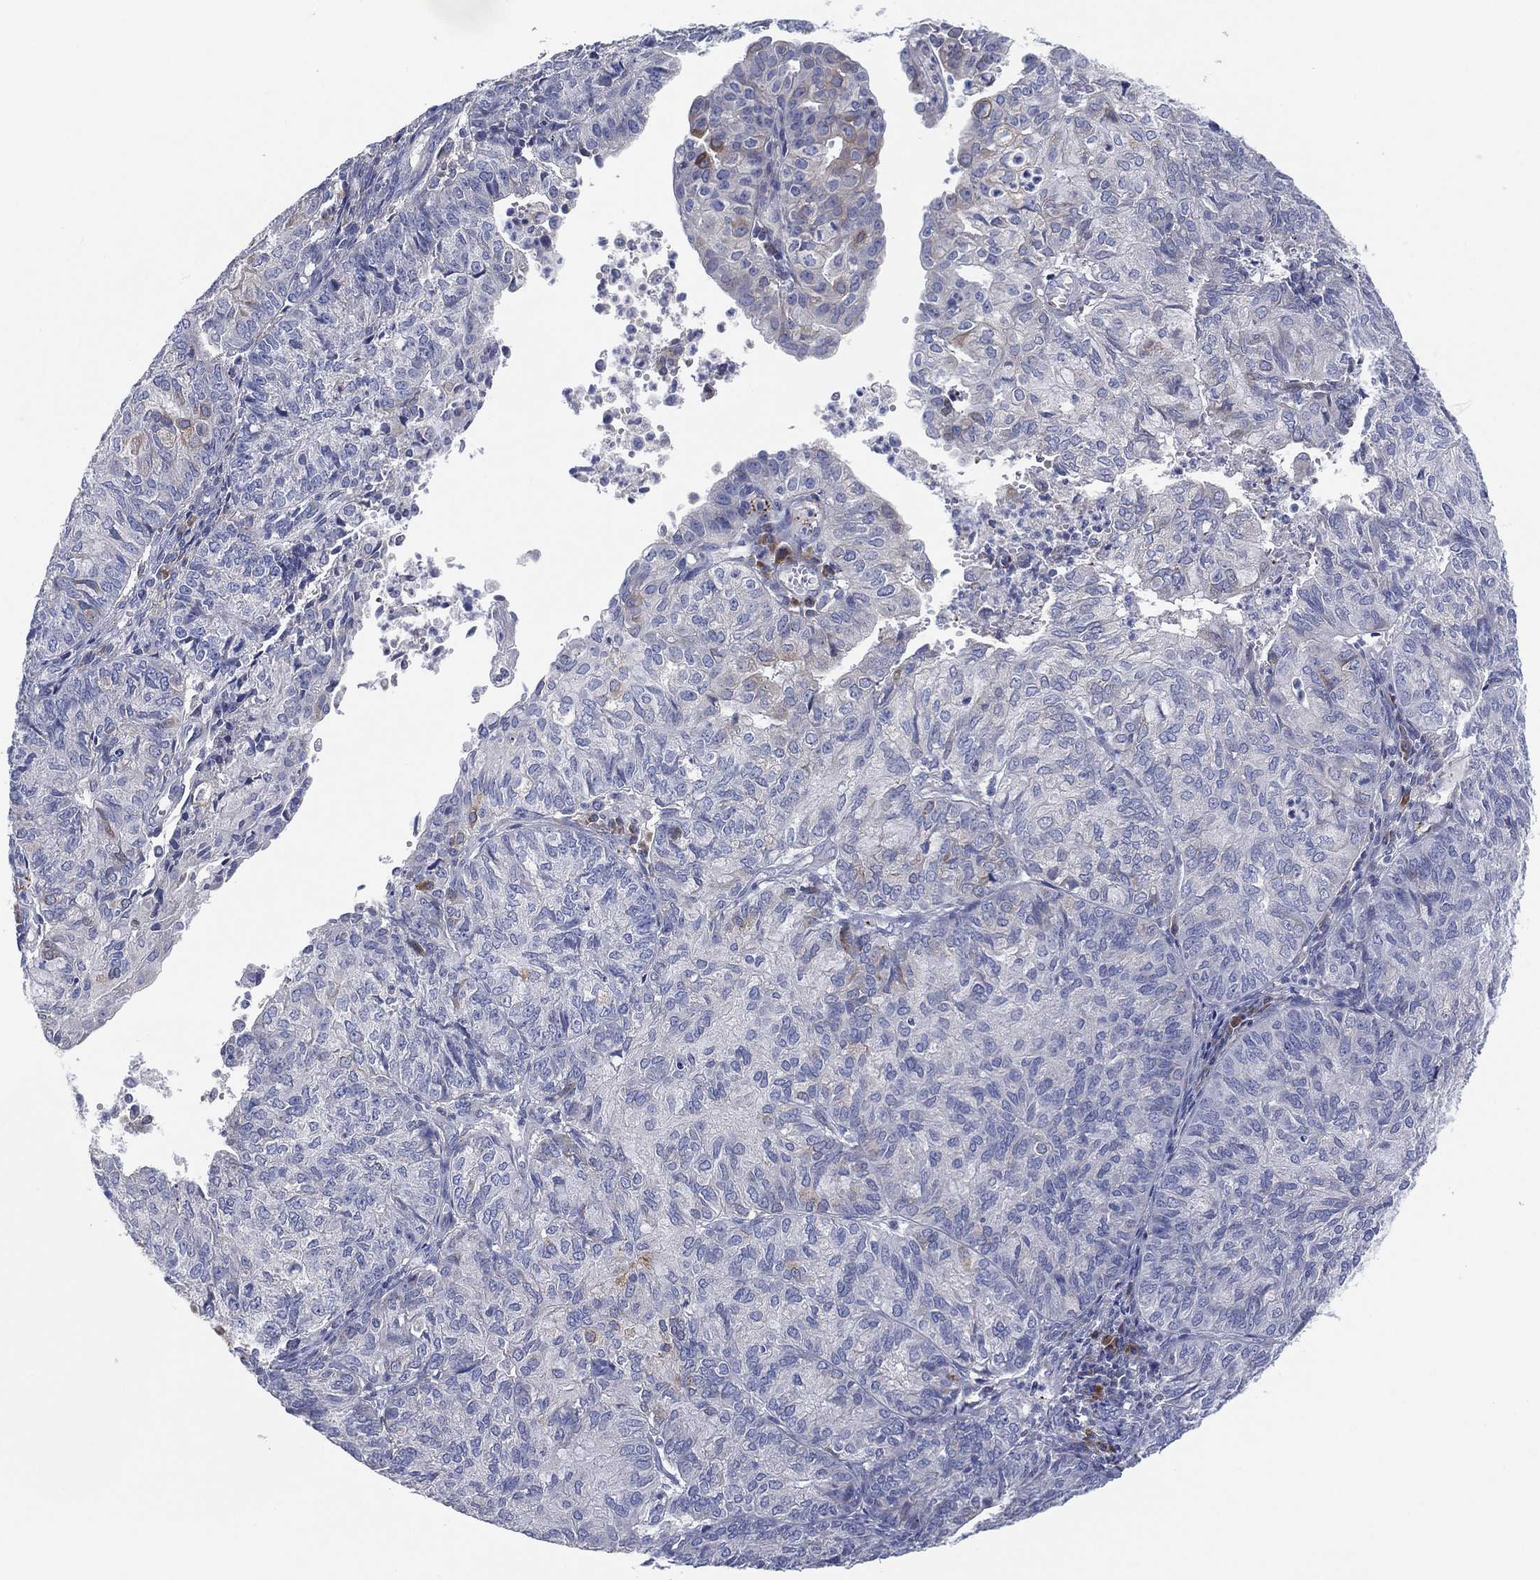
{"staining": {"intensity": "negative", "quantity": "none", "location": "none"}, "tissue": "endometrial cancer", "cell_type": "Tumor cells", "image_type": "cancer", "snomed": [{"axis": "morphology", "description": "Adenocarcinoma, NOS"}, {"axis": "topography", "description": "Endometrium"}], "caption": "DAB immunohistochemical staining of endometrial cancer (adenocarcinoma) reveals no significant positivity in tumor cells.", "gene": "TMEM40", "patient": {"sex": "female", "age": 82}}